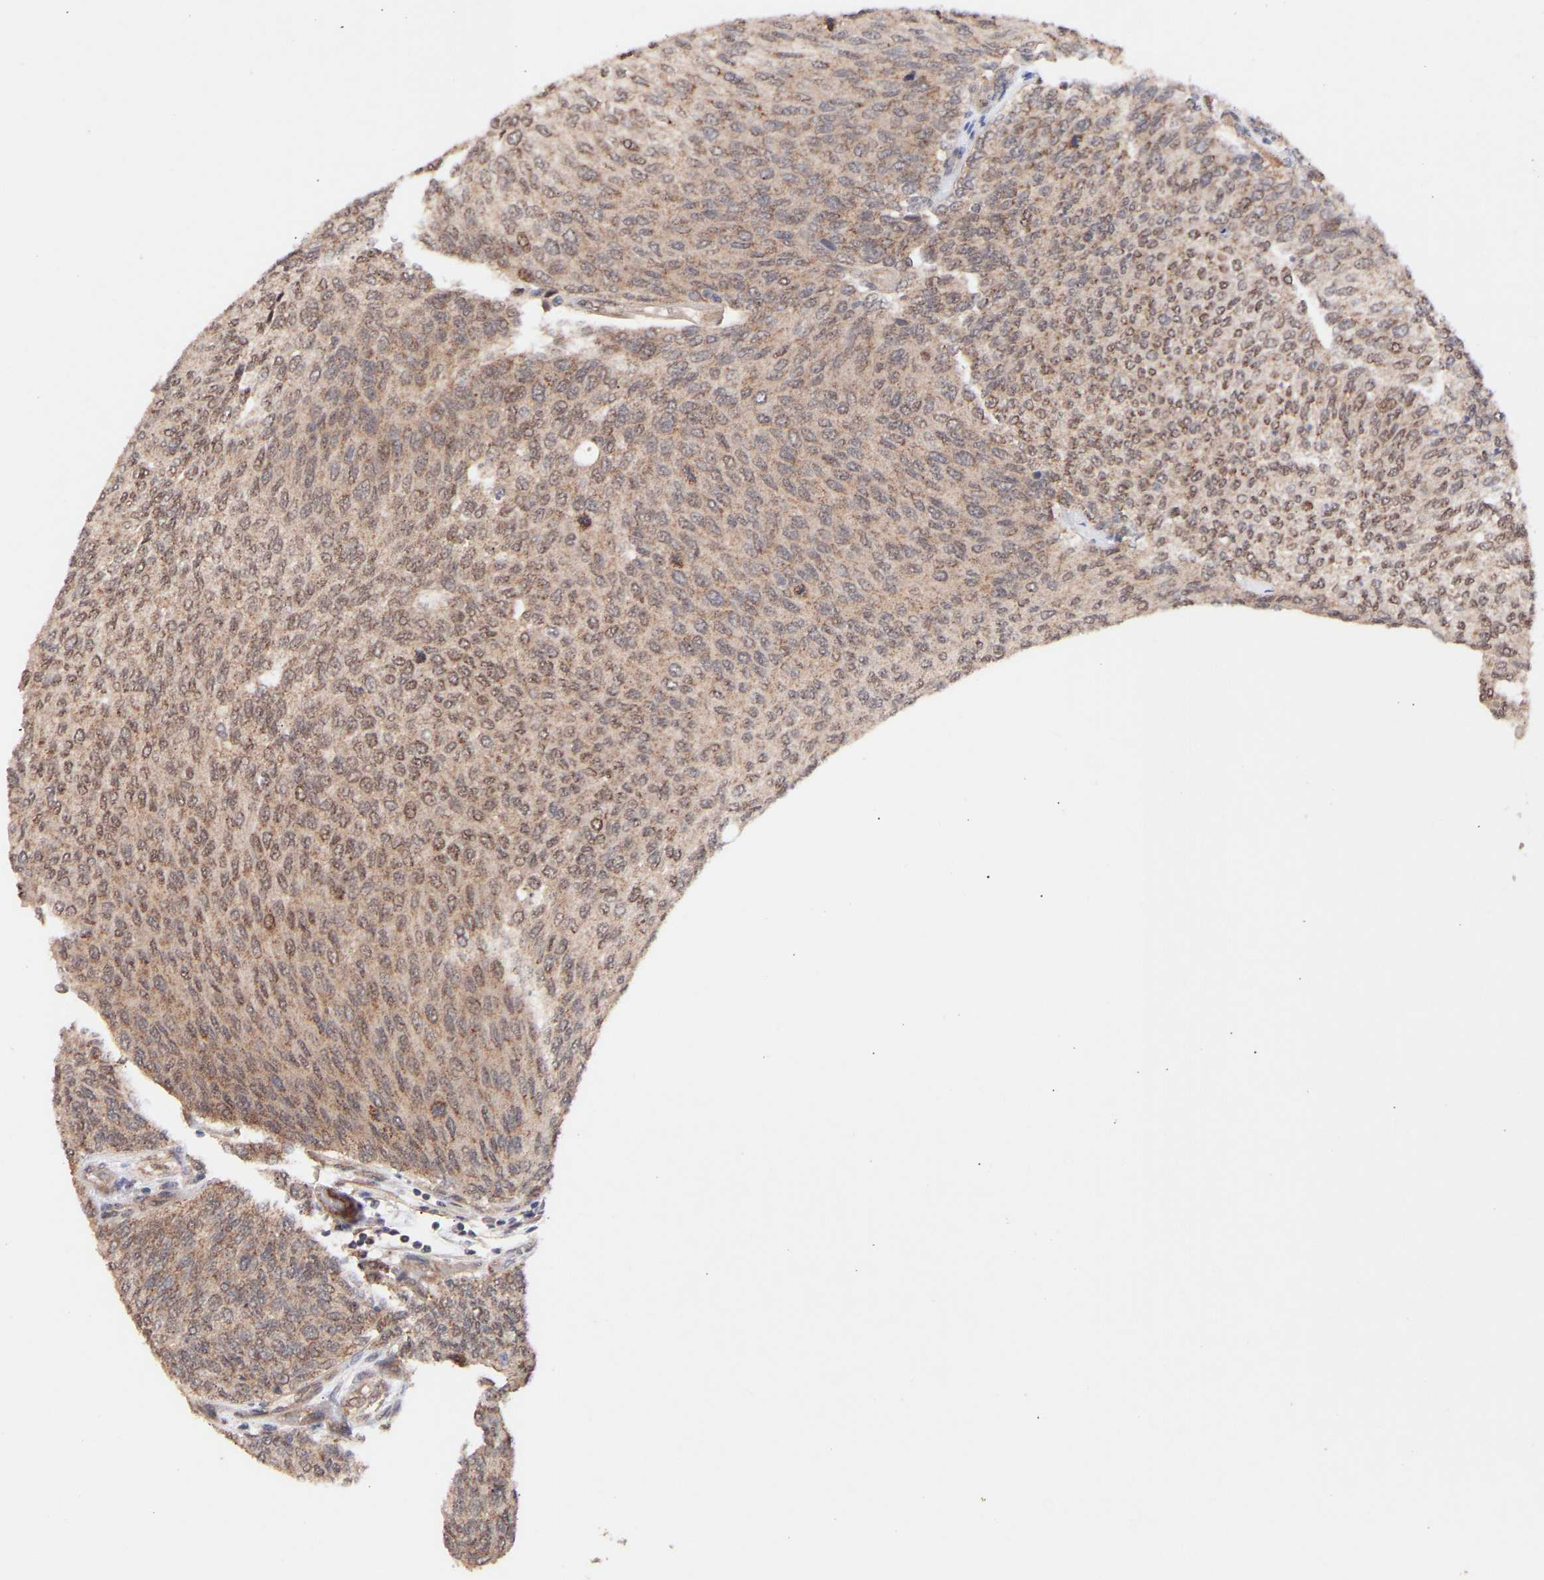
{"staining": {"intensity": "moderate", "quantity": ">75%", "location": "cytoplasmic/membranous,nuclear"}, "tissue": "urothelial cancer", "cell_type": "Tumor cells", "image_type": "cancer", "snomed": [{"axis": "morphology", "description": "Urothelial carcinoma, Low grade"}, {"axis": "topography", "description": "Urinary bladder"}], "caption": "Urothelial cancer stained with a protein marker exhibits moderate staining in tumor cells.", "gene": "PDLIM5", "patient": {"sex": "female", "age": 79}}